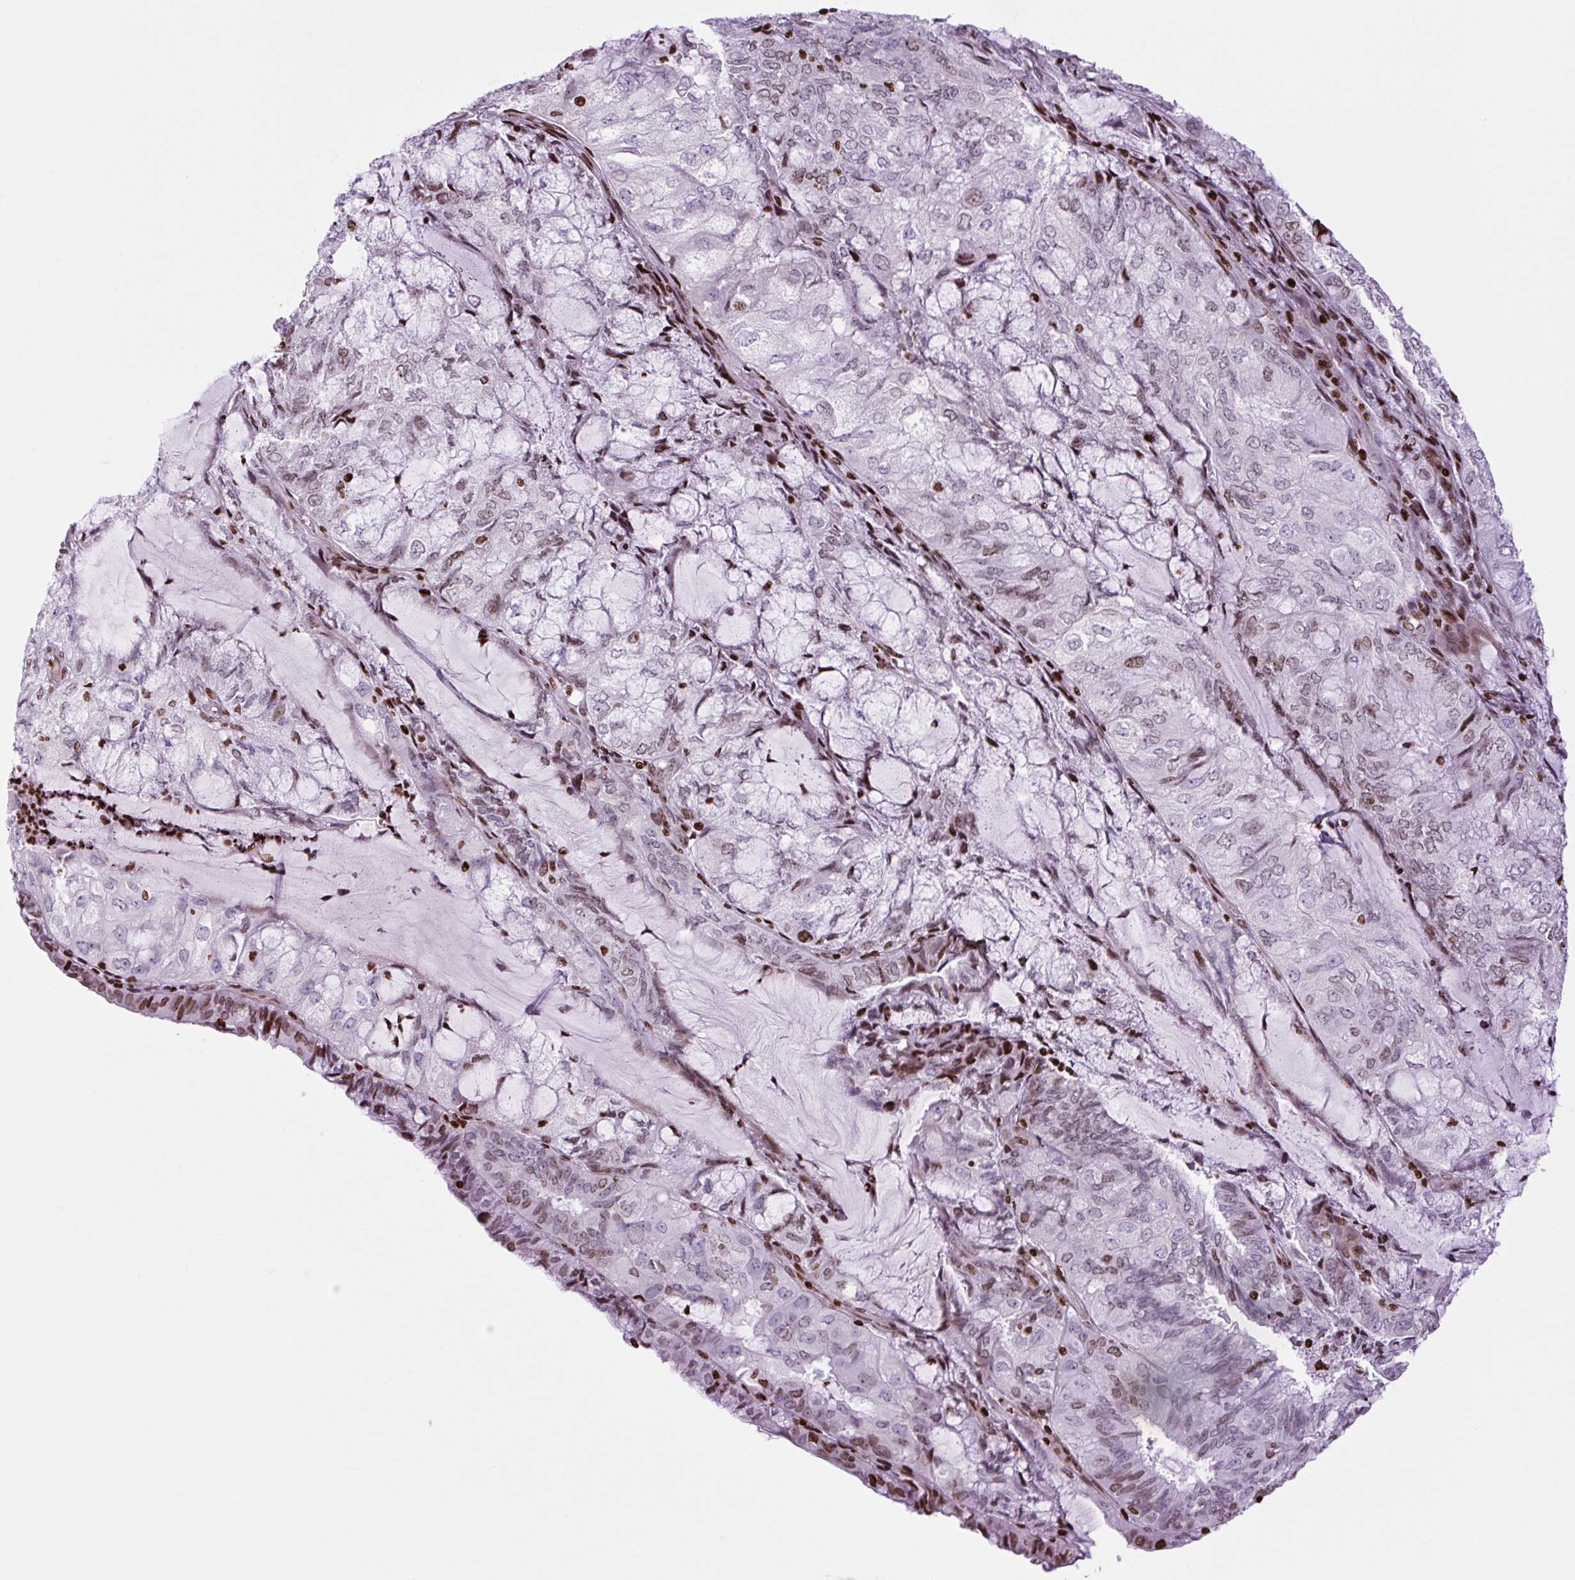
{"staining": {"intensity": "strong", "quantity": "<25%", "location": "nuclear"}, "tissue": "endometrial cancer", "cell_type": "Tumor cells", "image_type": "cancer", "snomed": [{"axis": "morphology", "description": "Adenocarcinoma, NOS"}, {"axis": "topography", "description": "Endometrium"}], "caption": "Brown immunohistochemical staining in endometrial adenocarcinoma demonstrates strong nuclear positivity in approximately <25% of tumor cells.", "gene": "H1-3", "patient": {"sex": "female", "age": 81}}